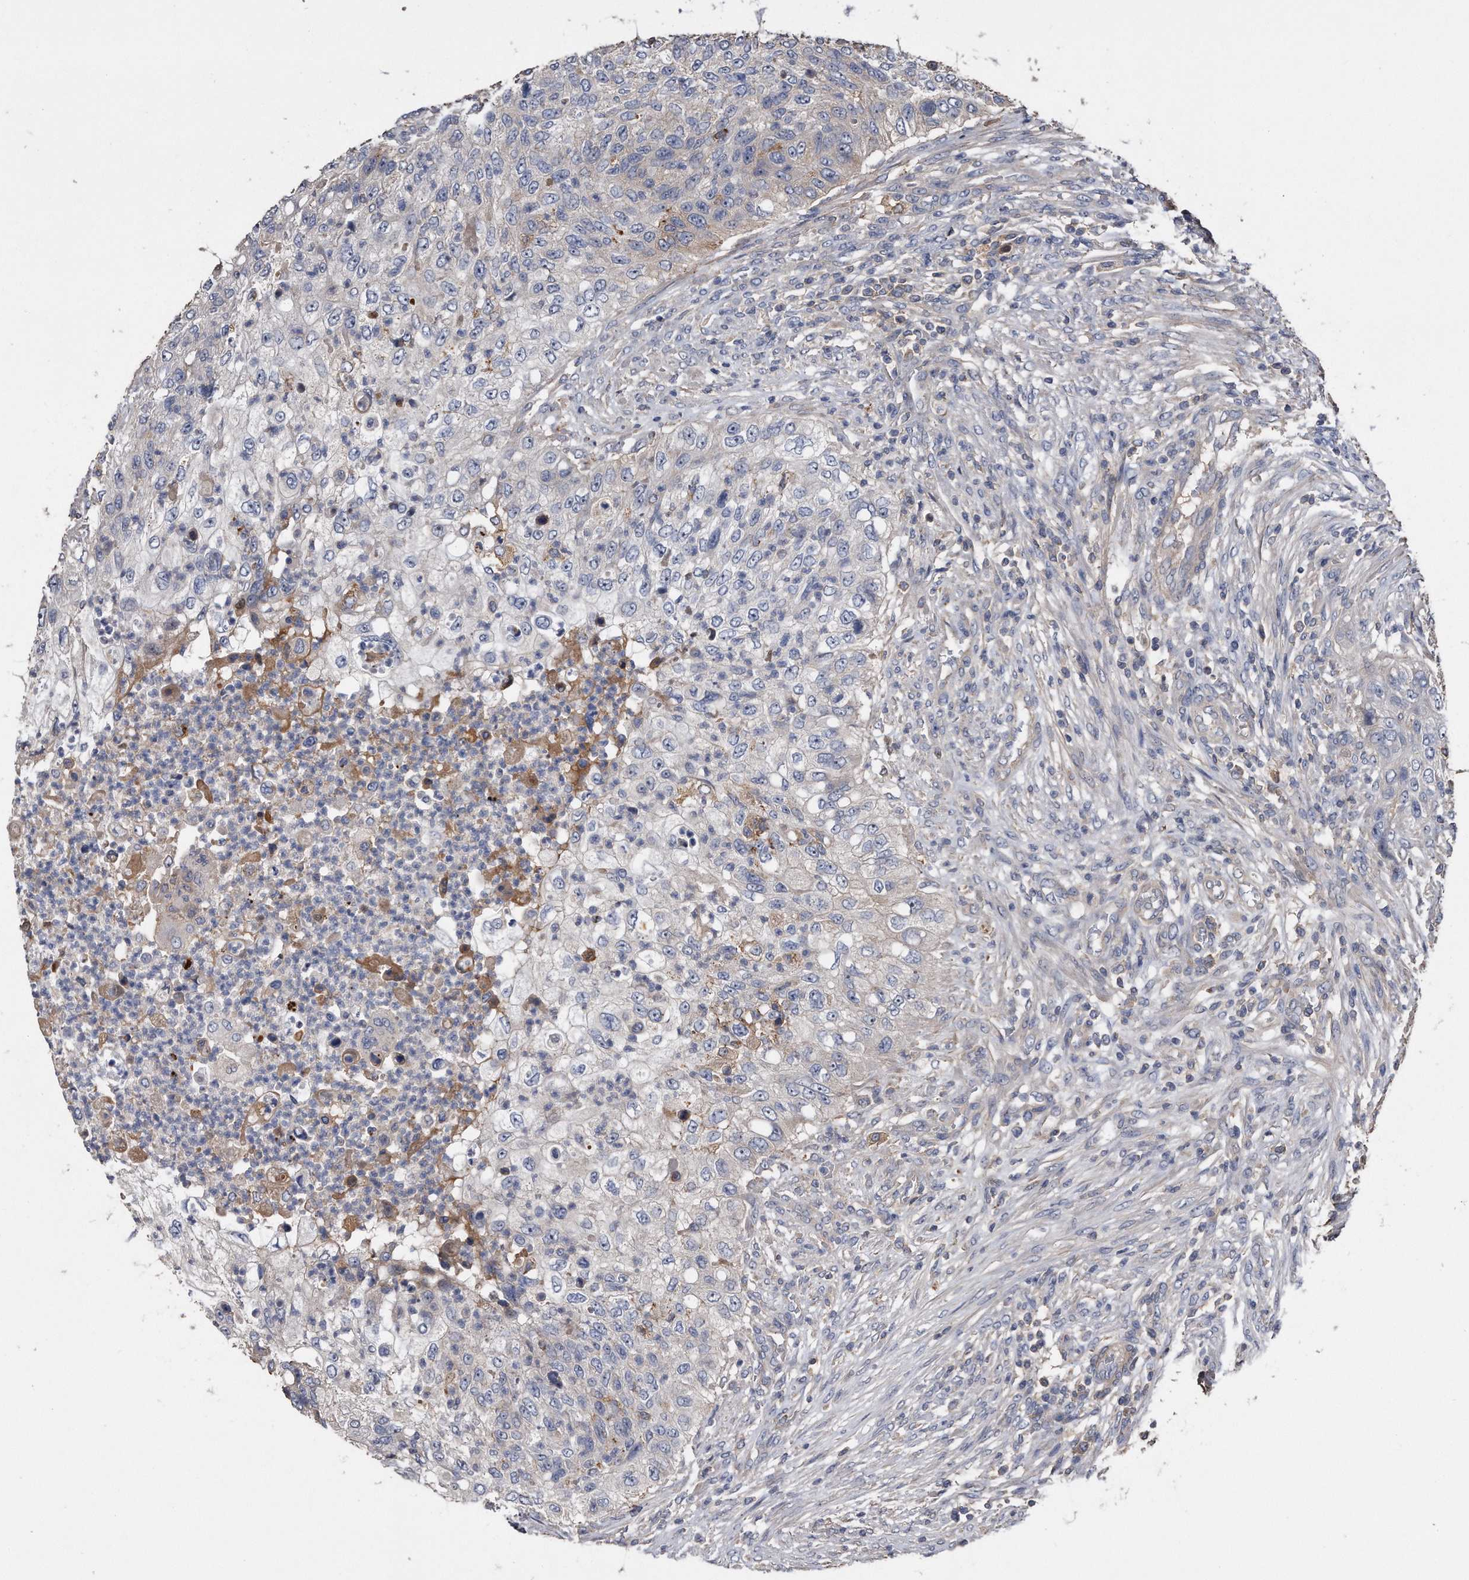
{"staining": {"intensity": "negative", "quantity": "none", "location": "none"}, "tissue": "urothelial cancer", "cell_type": "Tumor cells", "image_type": "cancer", "snomed": [{"axis": "morphology", "description": "Urothelial carcinoma, High grade"}, {"axis": "topography", "description": "Urinary bladder"}], "caption": "The micrograph displays no staining of tumor cells in urothelial cancer.", "gene": "KCND3", "patient": {"sex": "female", "age": 60}}